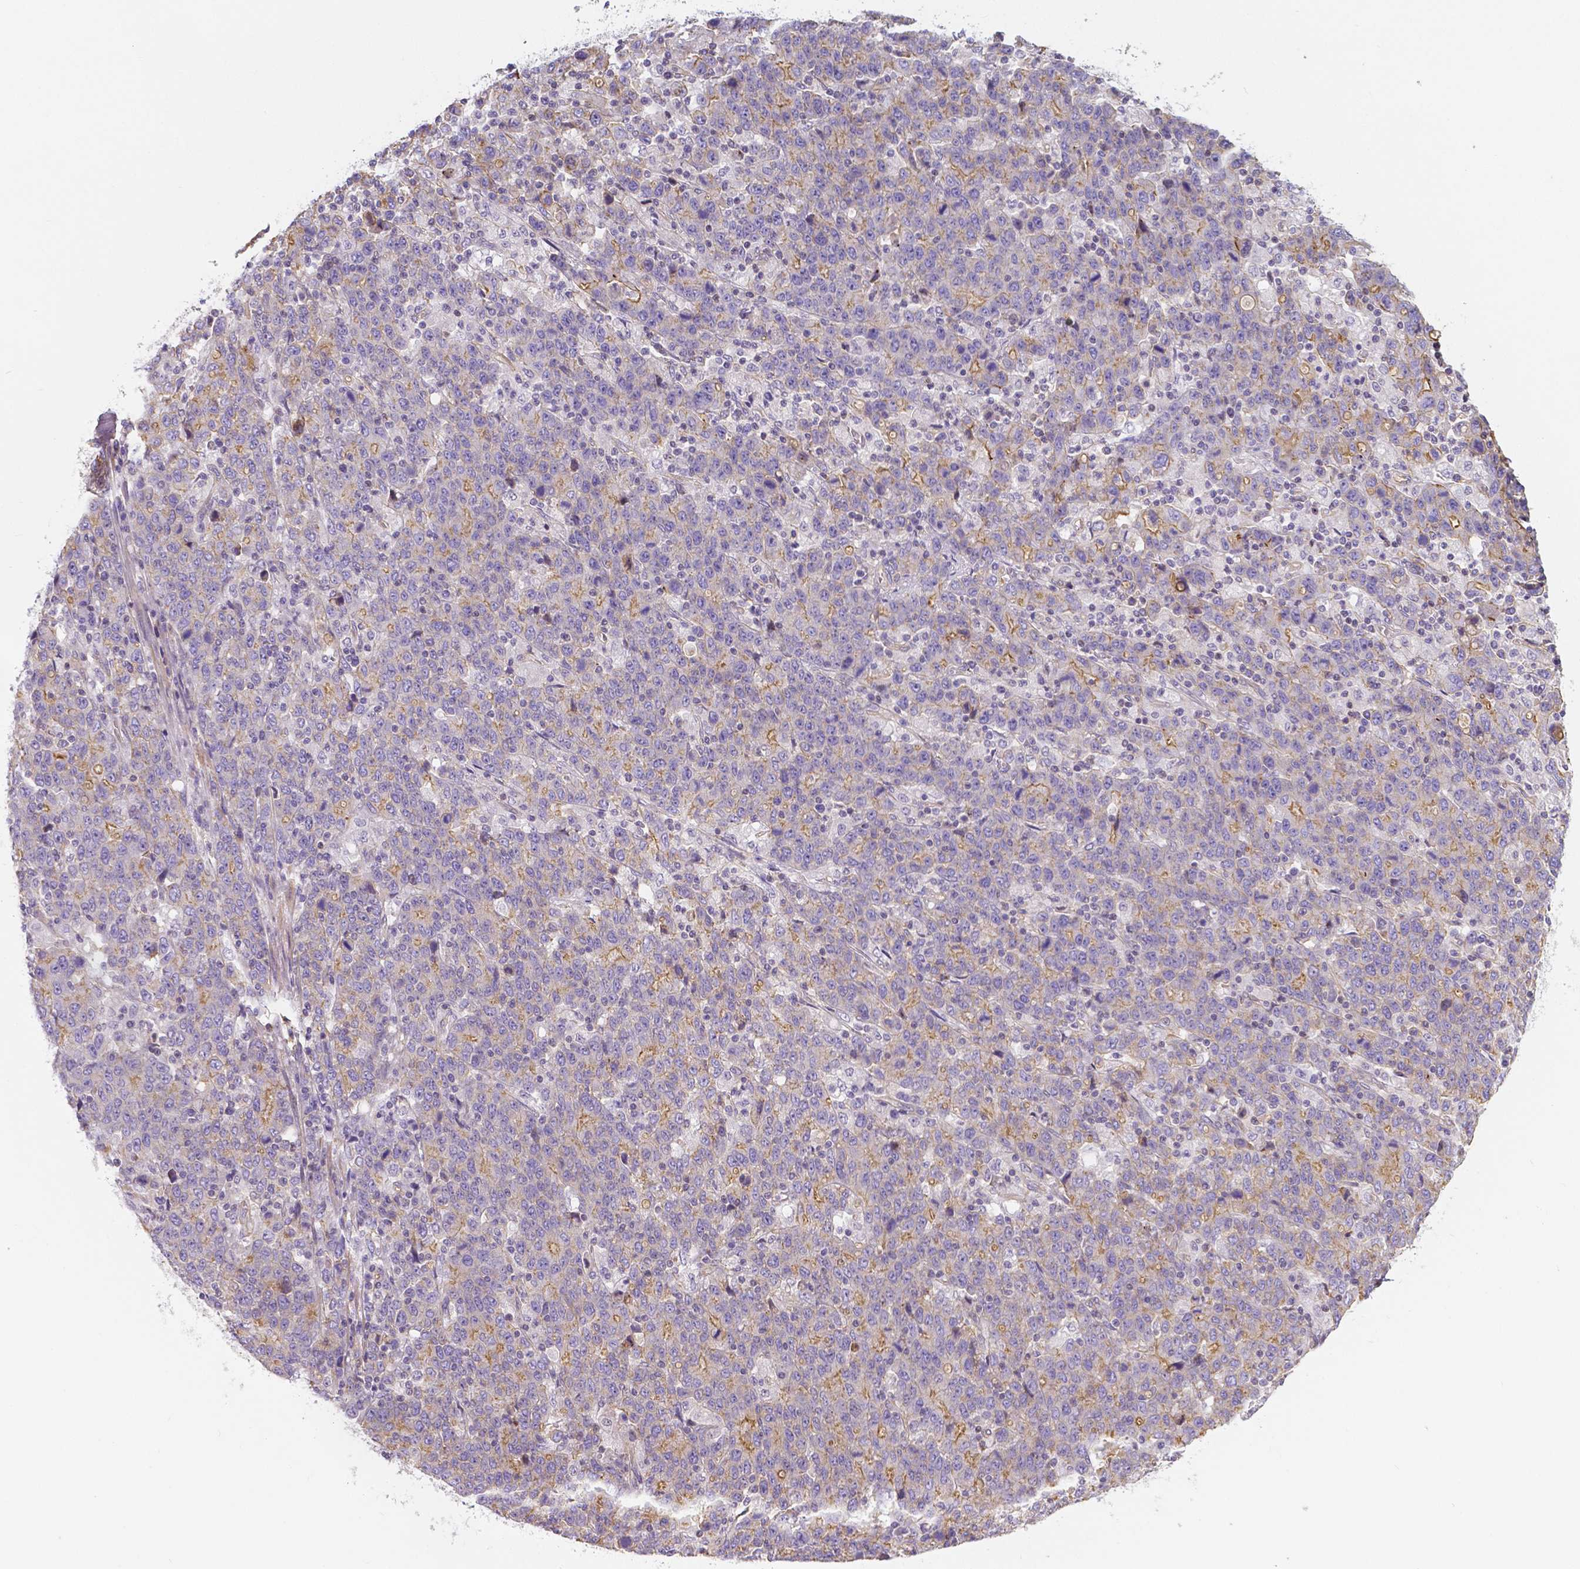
{"staining": {"intensity": "moderate", "quantity": "<25%", "location": "cytoplasmic/membranous"}, "tissue": "stomach cancer", "cell_type": "Tumor cells", "image_type": "cancer", "snomed": [{"axis": "morphology", "description": "Adenocarcinoma, NOS"}, {"axis": "topography", "description": "Stomach, upper"}], "caption": "Brown immunohistochemical staining in human adenocarcinoma (stomach) reveals moderate cytoplasmic/membranous expression in about <25% of tumor cells.", "gene": "CRMP1", "patient": {"sex": "male", "age": 69}}